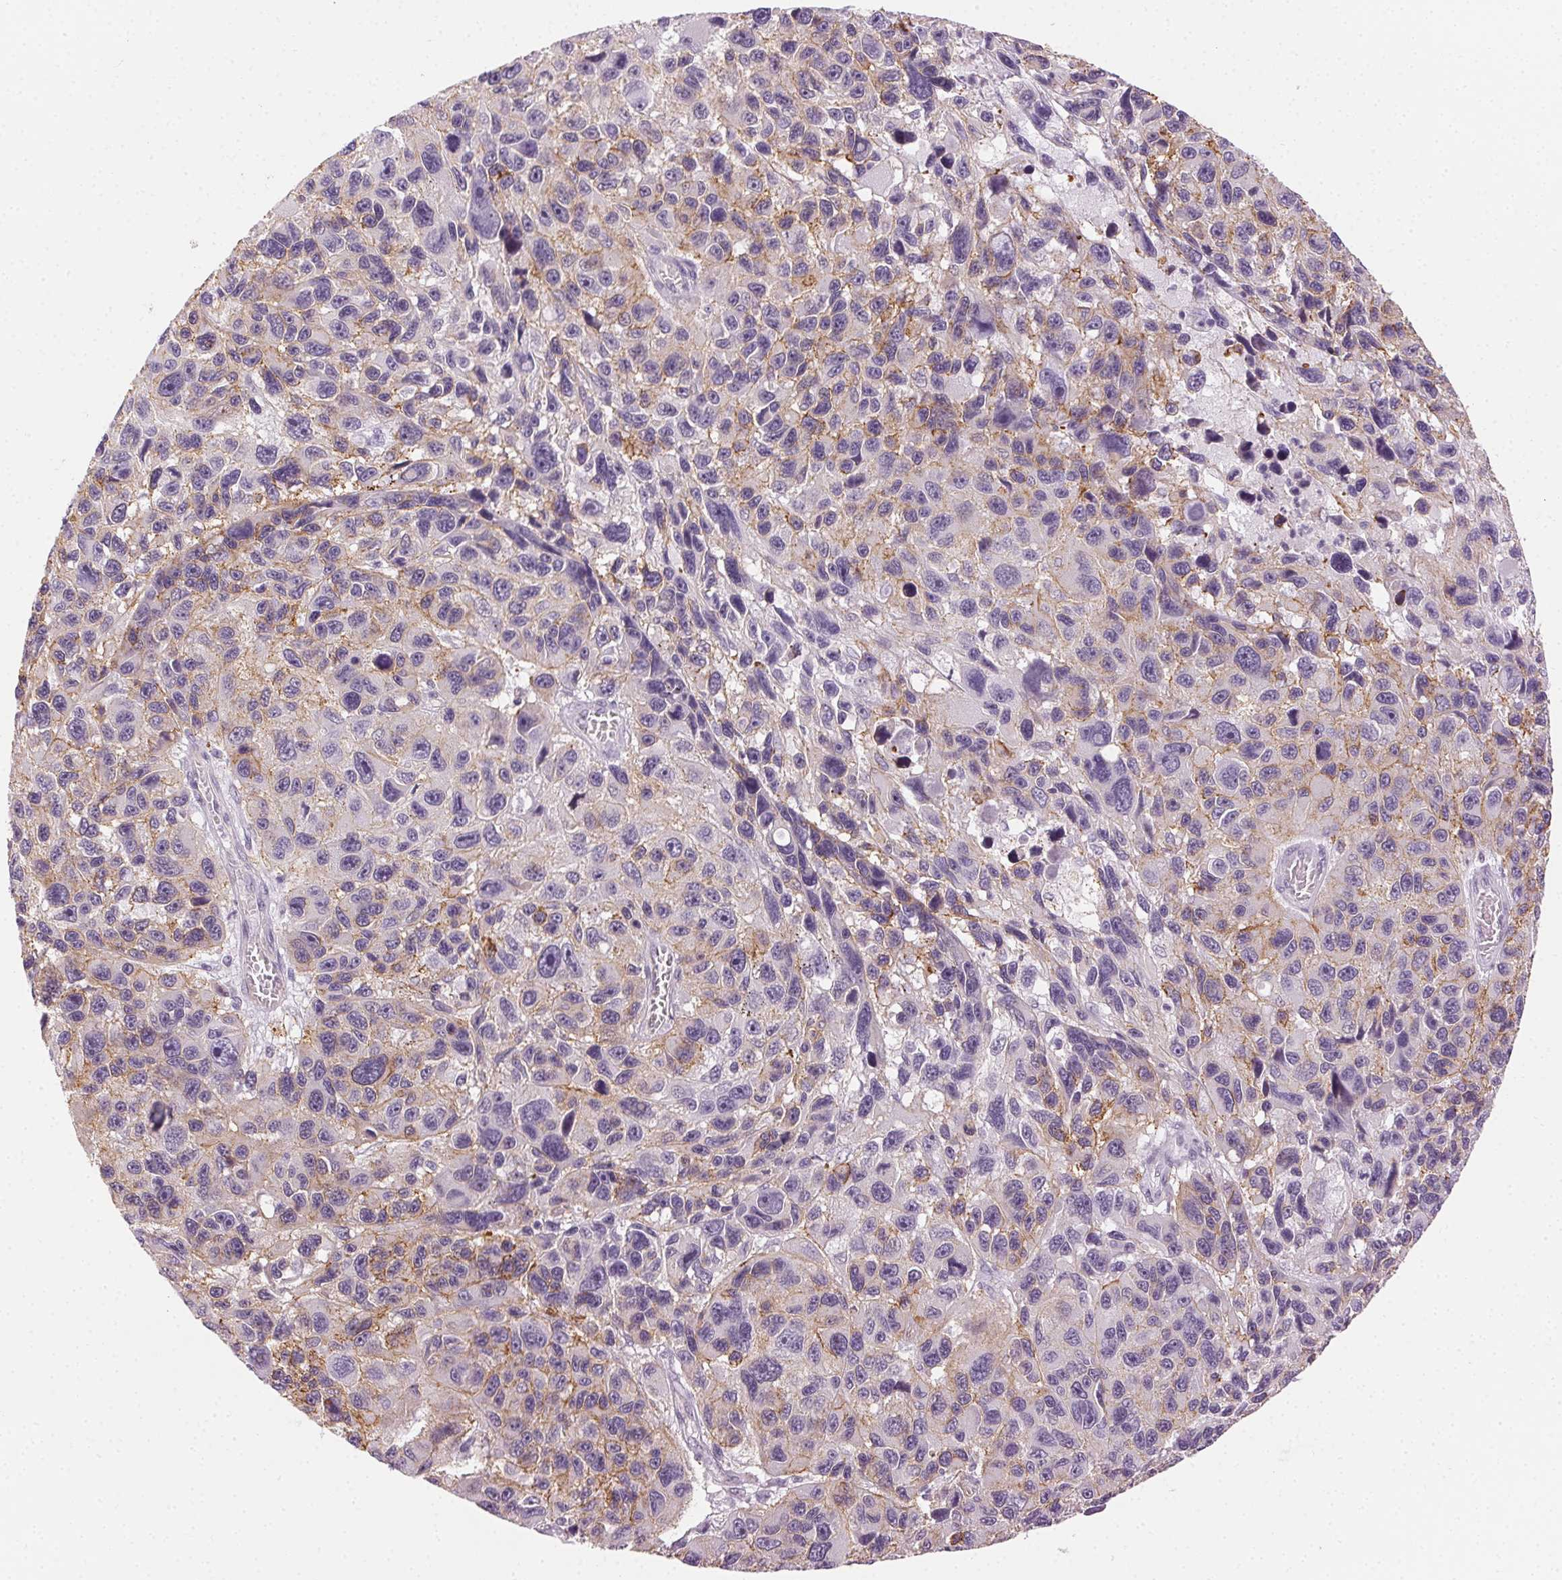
{"staining": {"intensity": "moderate", "quantity": "<25%", "location": "cytoplasmic/membranous"}, "tissue": "melanoma", "cell_type": "Tumor cells", "image_type": "cancer", "snomed": [{"axis": "morphology", "description": "Malignant melanoma, NOS"}, {"axis": "topography", "description": "Skin"}], "caption": "This image demonstrates IHC staining of malignant melanoma, with low moderate cytoplasmic/membranous positivity in approximately <25% of tumor cells.", "gene": "AIF1L", "patient": {"sex": "male", "age": 53}}